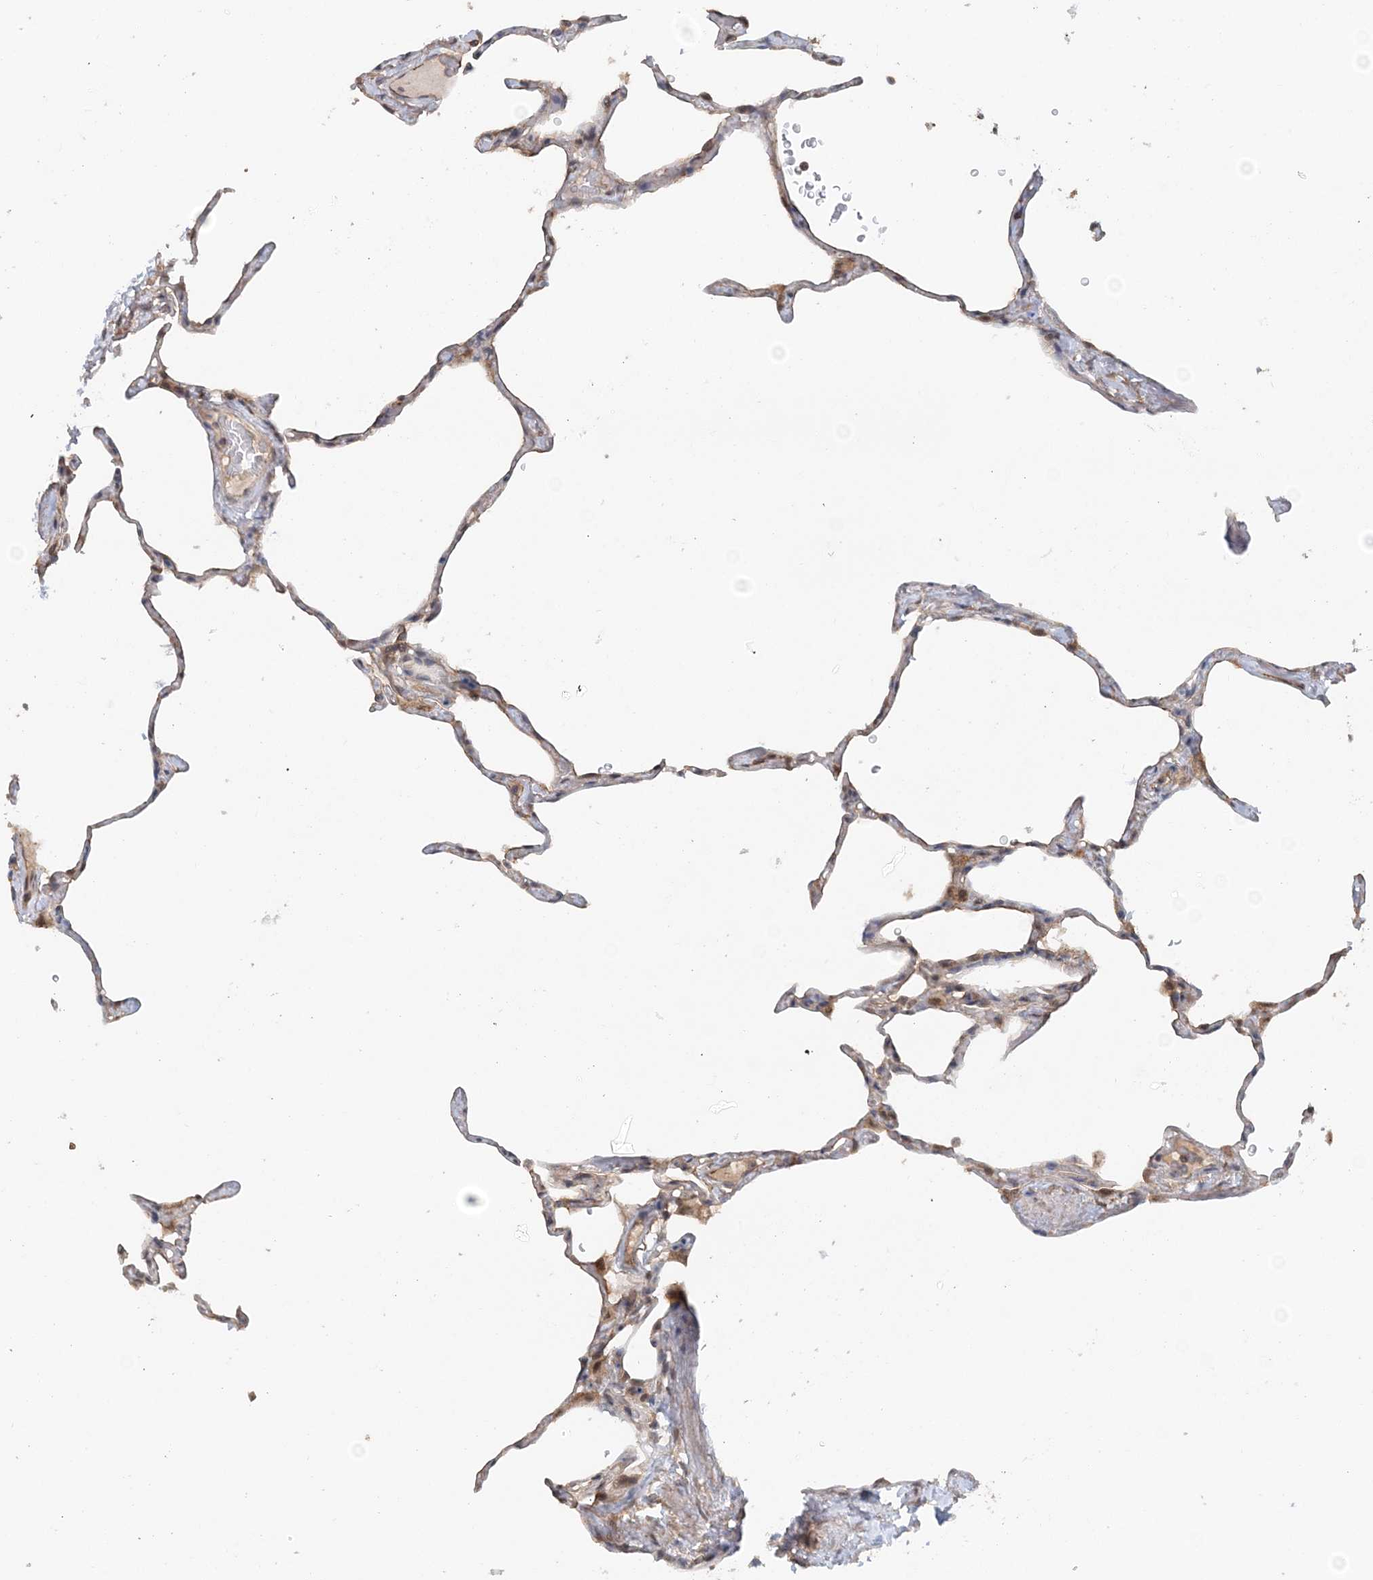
{"staining": {"intensity": "weak", "quantity": "<25%", "location": "cytoplasmic/membranous,nuclear"}, "tissue": "lung", "cell_type": "Alveolar cells", "image_type": "normal", "snomed": [{"axis": "morphology", "description": "Normal tissue, NOS"}, {"axis": "topography", "description": "Lung"}], "caption": "DAB (3,3'-diaminobenzidine) immunohistochemical staining of normal lung exhibits no significant staining in alveolar cells.", "gene": "FBXO38", "patient": {"sex": "male", "age": 65}}